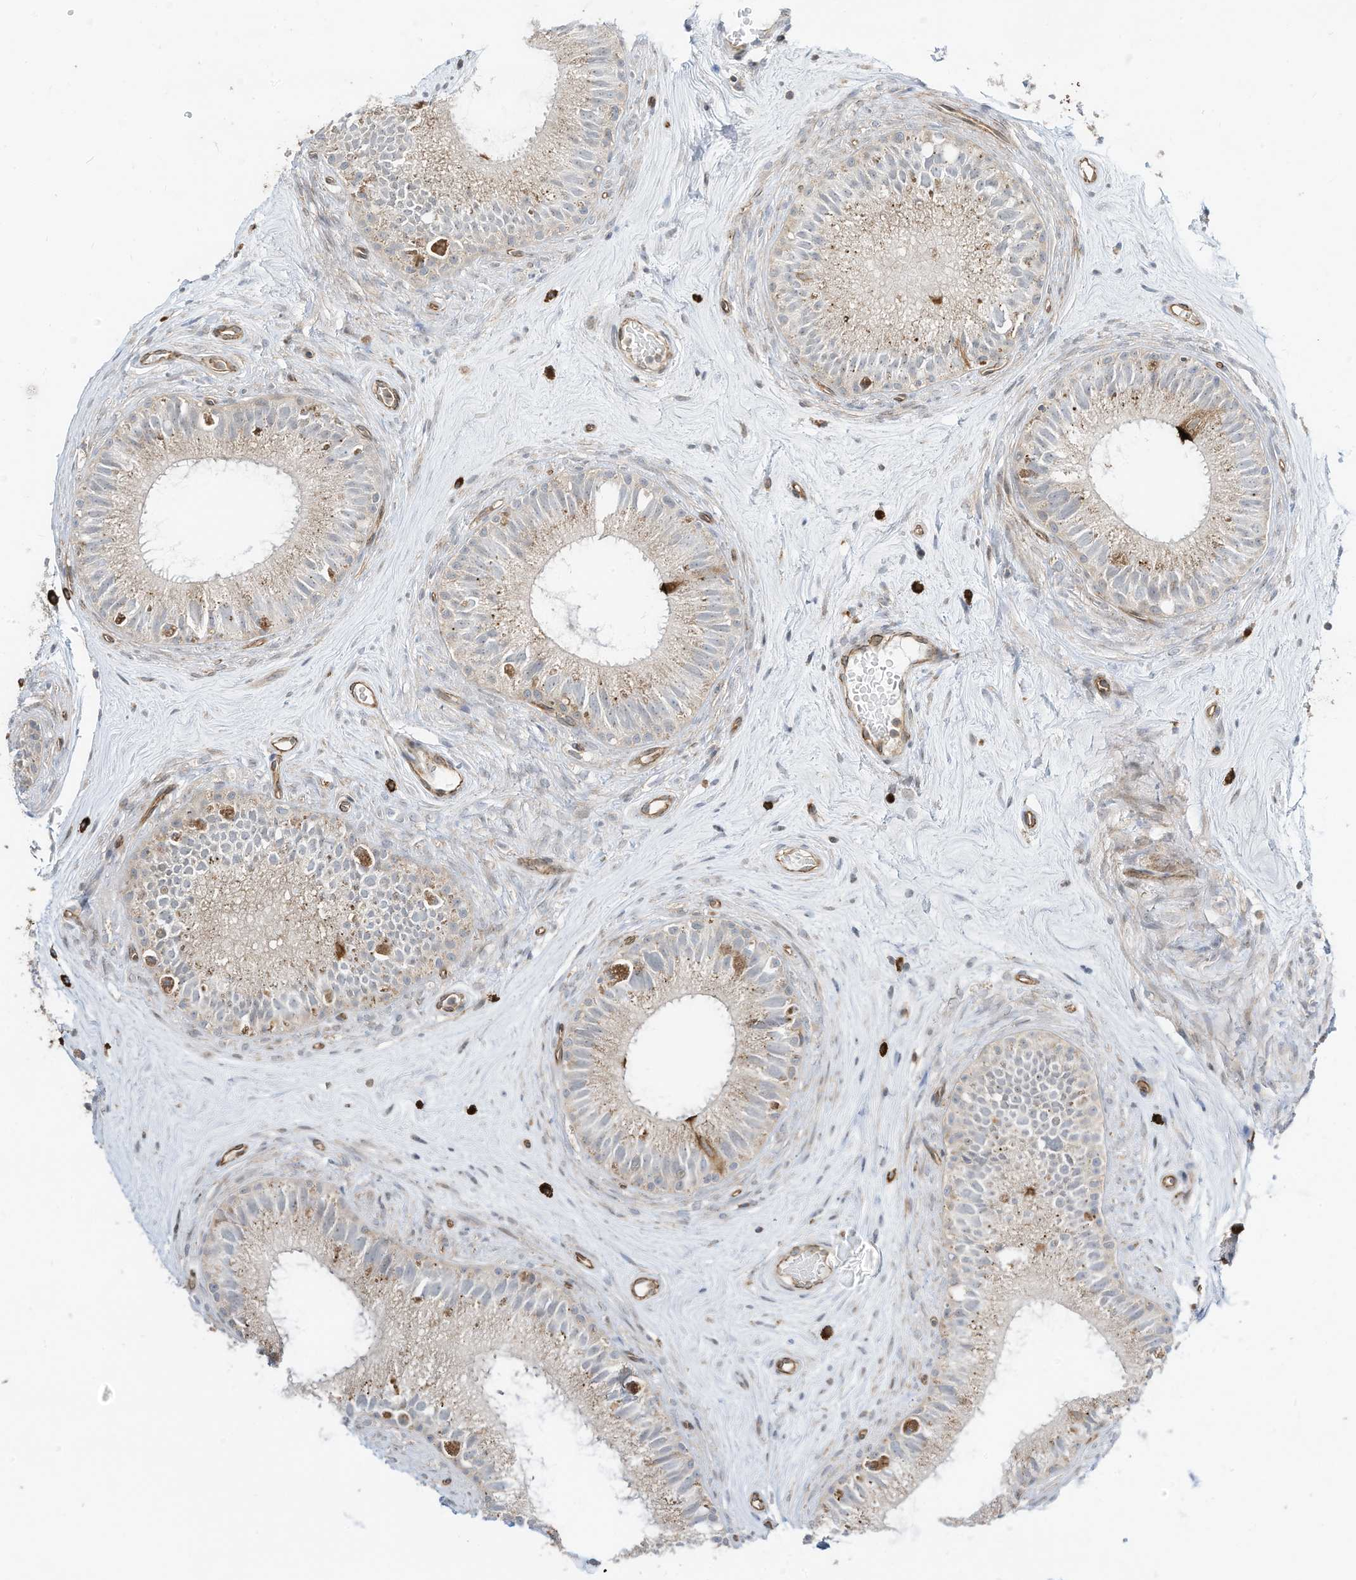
{"staining": {"intensity": "weak", "quantity": "25%-75%", "location": "cytoplasmic/membranous"}, "tissue": "epididymis", "cell_type": "Glandular cells", "image_type": "normal", "snomed": [{"axis": "morphology", "description": "Normal tissue, NOS"}, {"axis": "topography", "description": "Epididymis"}], "caption": "Immunohistochemistry (IHC) of benign epididymis exhibits low levels of weak cytoplasmic/membranous staining in approximately 25%-75% of glandular cells.", "gene": "DZIP3", "patient": {"sex": "male", "age": 71}}